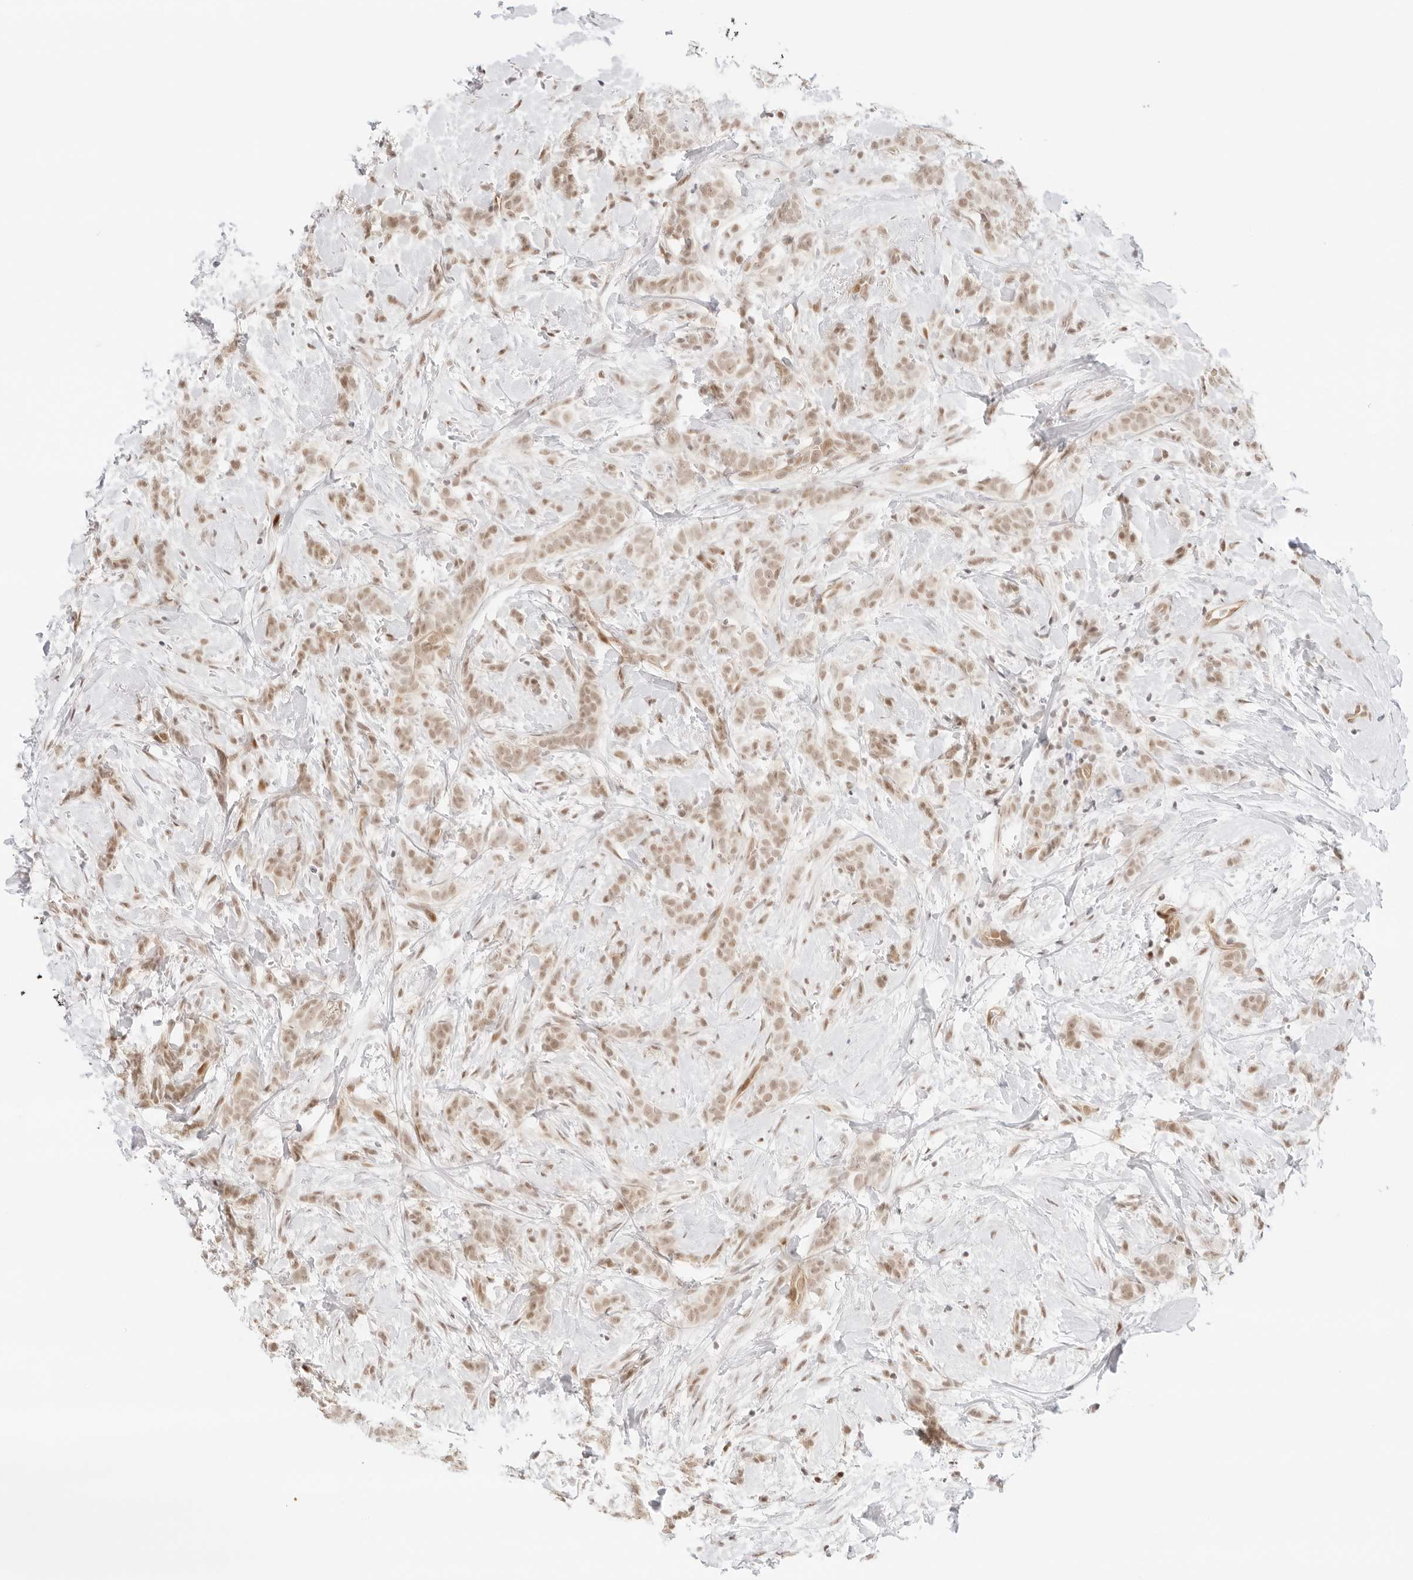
{"staining": {"intensity": "moderate", "quantity": ">75%", "location": "nuclear"}, "tissue": "breast cancer", "cell_type": "Tumor cells", "image_type": "cancer", "snomed": [{"axis": "morphology", "description": "Lobular carcinoma, in situ"}, {"axis": "morphology", "description": "Lobular carcinoma"}, {"axis": "topography", "description": "Breast"}], "caption": "Breast cancer stained with immunohistochemistry (IHC) demonstrates moderate nuclear staining in about >75% of tumor cells.", "gene": "ITGA6", "patient": {"sex": "female", "age": 41}}